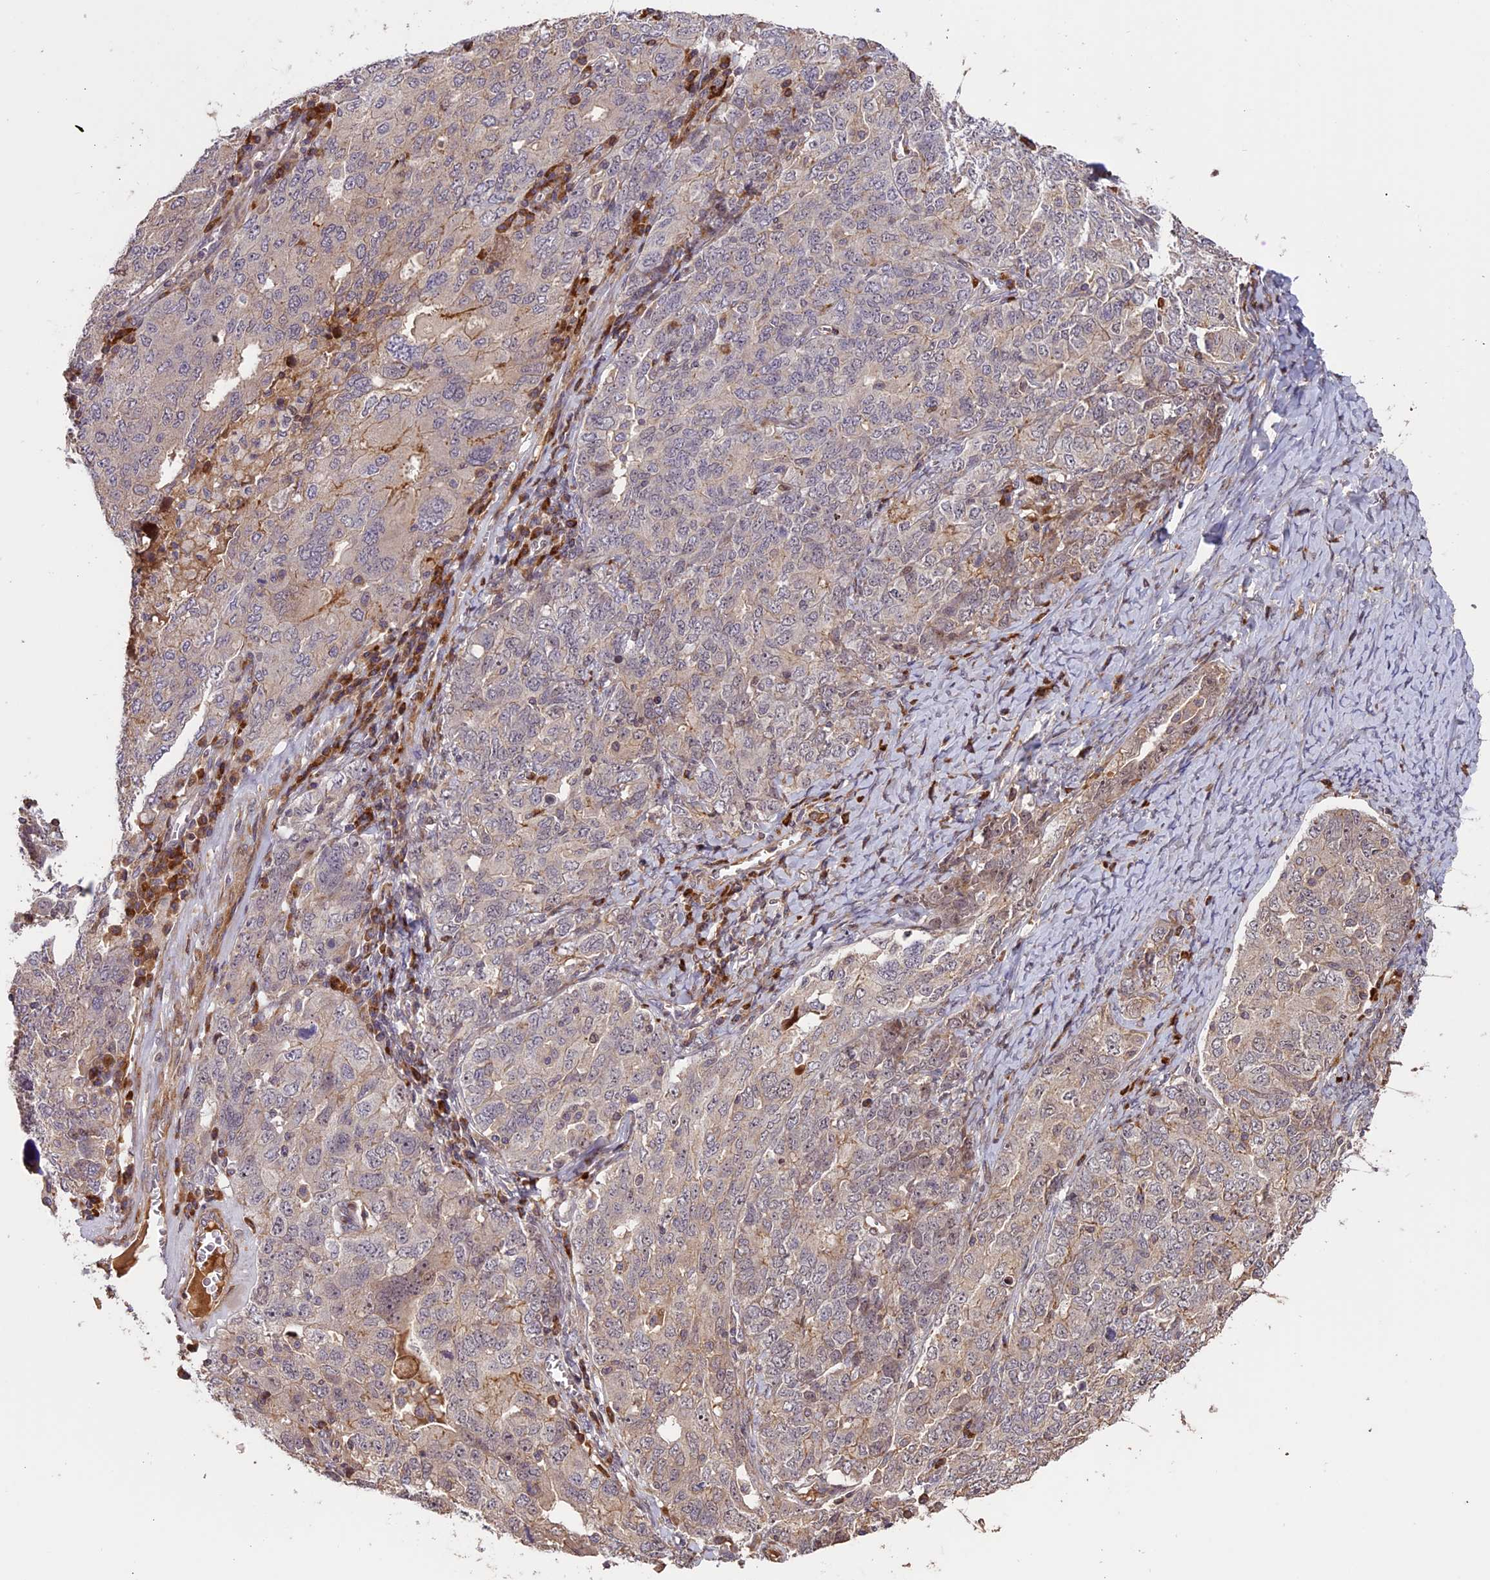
{"staining": {"intensity": "weak", "quantity": "<25%", "location": "cytoplasmic/membranous"}, "tissue": "ovarian cancer", "cell_type": "Tumor cells", "image_type": "cancer", "snomed": [{"axis": "morphology", "description": "Carcinoma, endometroid"}, {"axis": "topography", "description": "Ovary"}], "caption": "Photomicrograph shows no protein positivity in tumor cells of ovarian endometroid carcinoma tissue.", "gene": "ENHO", "patient": {"sex": "female", "age": 62}}